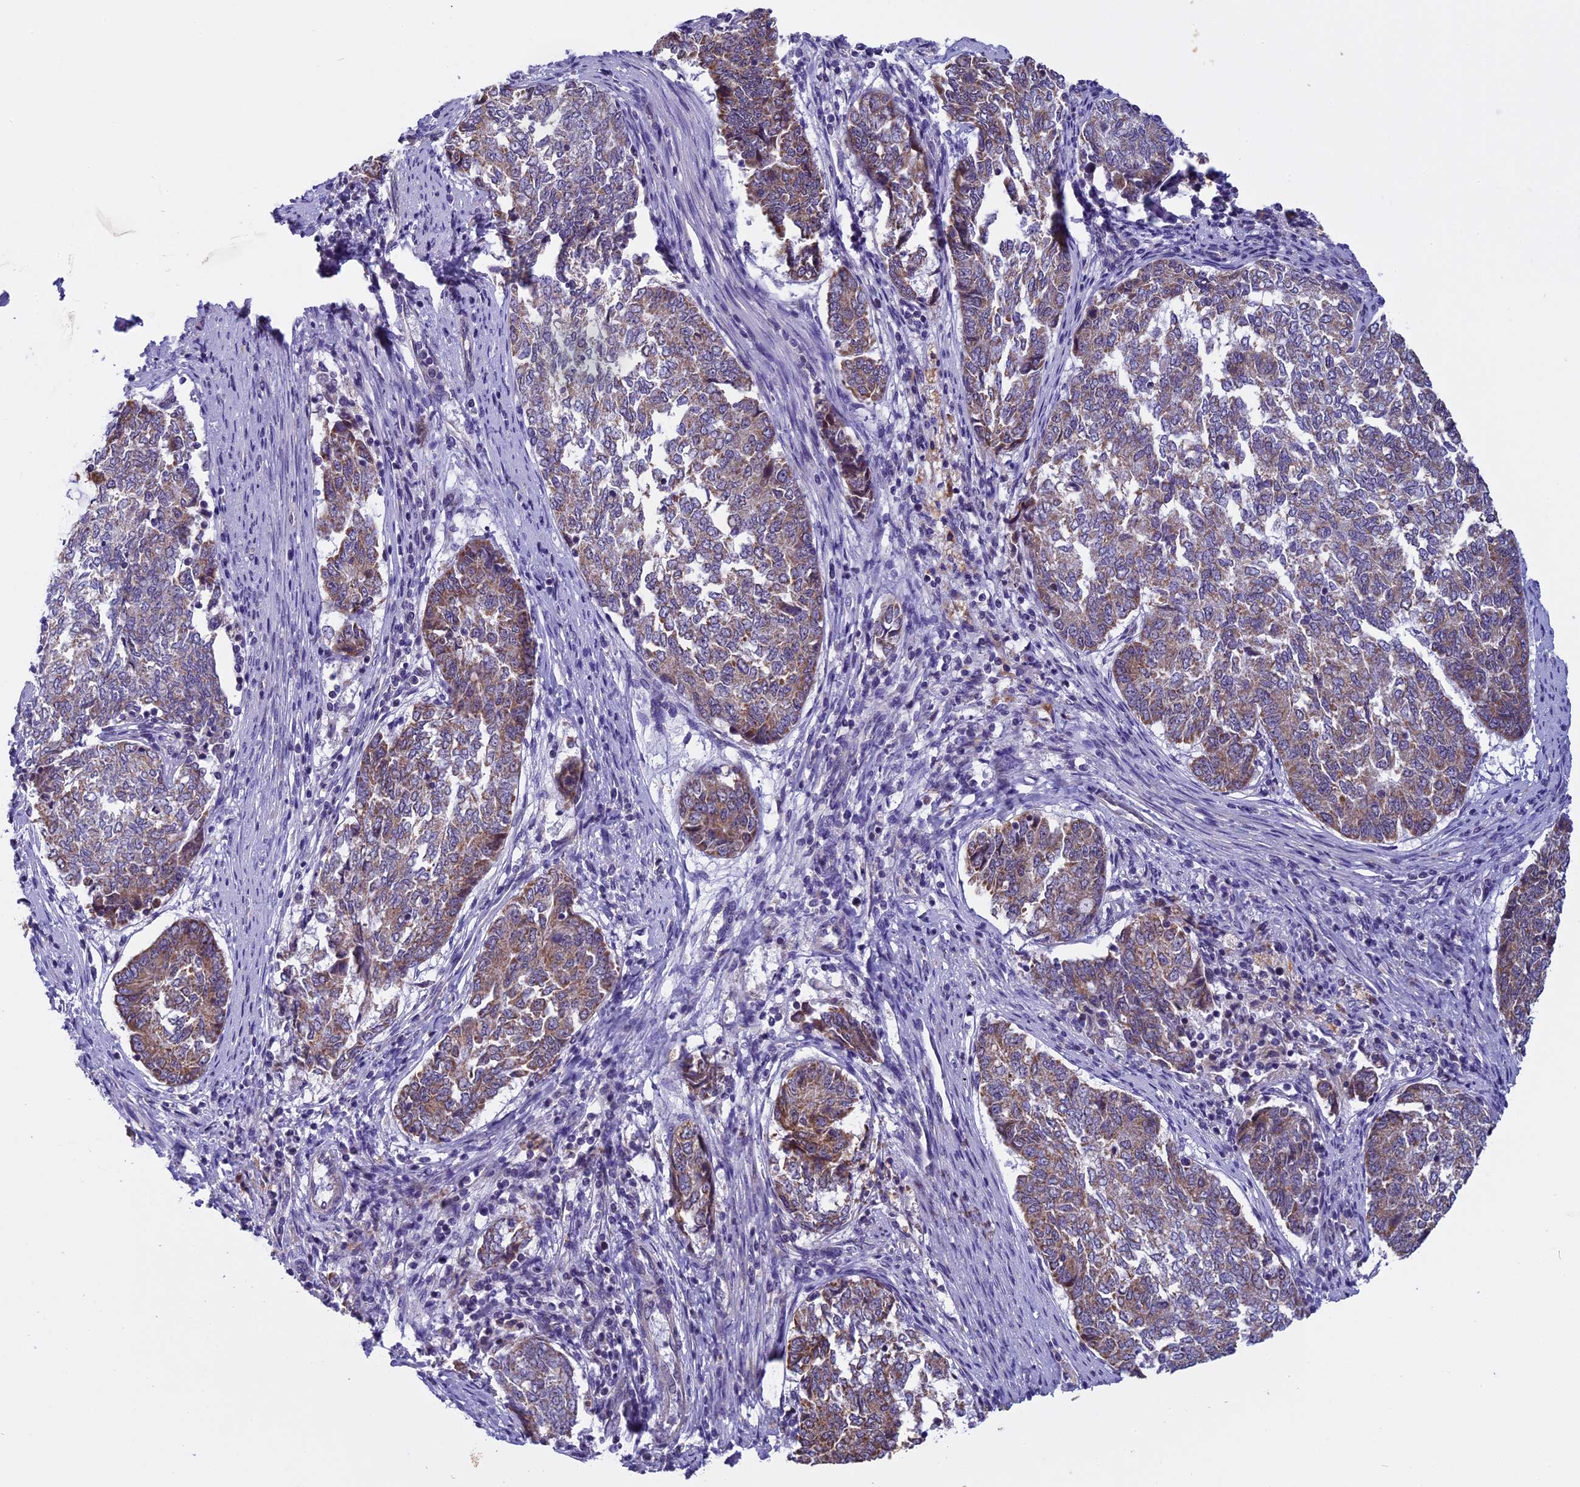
{"staining": {"intensity": "moderate", "quantity": ">75%", "location": "cytoplasmic/membranous"}, "tissue": "endometrial cancer", "cell_type": "Tumor cells", "image_type": "cancer", "snomed": [{"axis": "morphology", "description": "Adenocarcinoma, NOS"}, {"axis": "topography", "description": "Endometrium"}], "caption": "IHC of human endometrial cancer (adenocarcinoma) exhibits medium levels of moderate cytoplasmic/membranous expression in approximately >75% of tumor cells.", "gene": "ZNF317", "patient": {"sex": "female", "age": 80}}